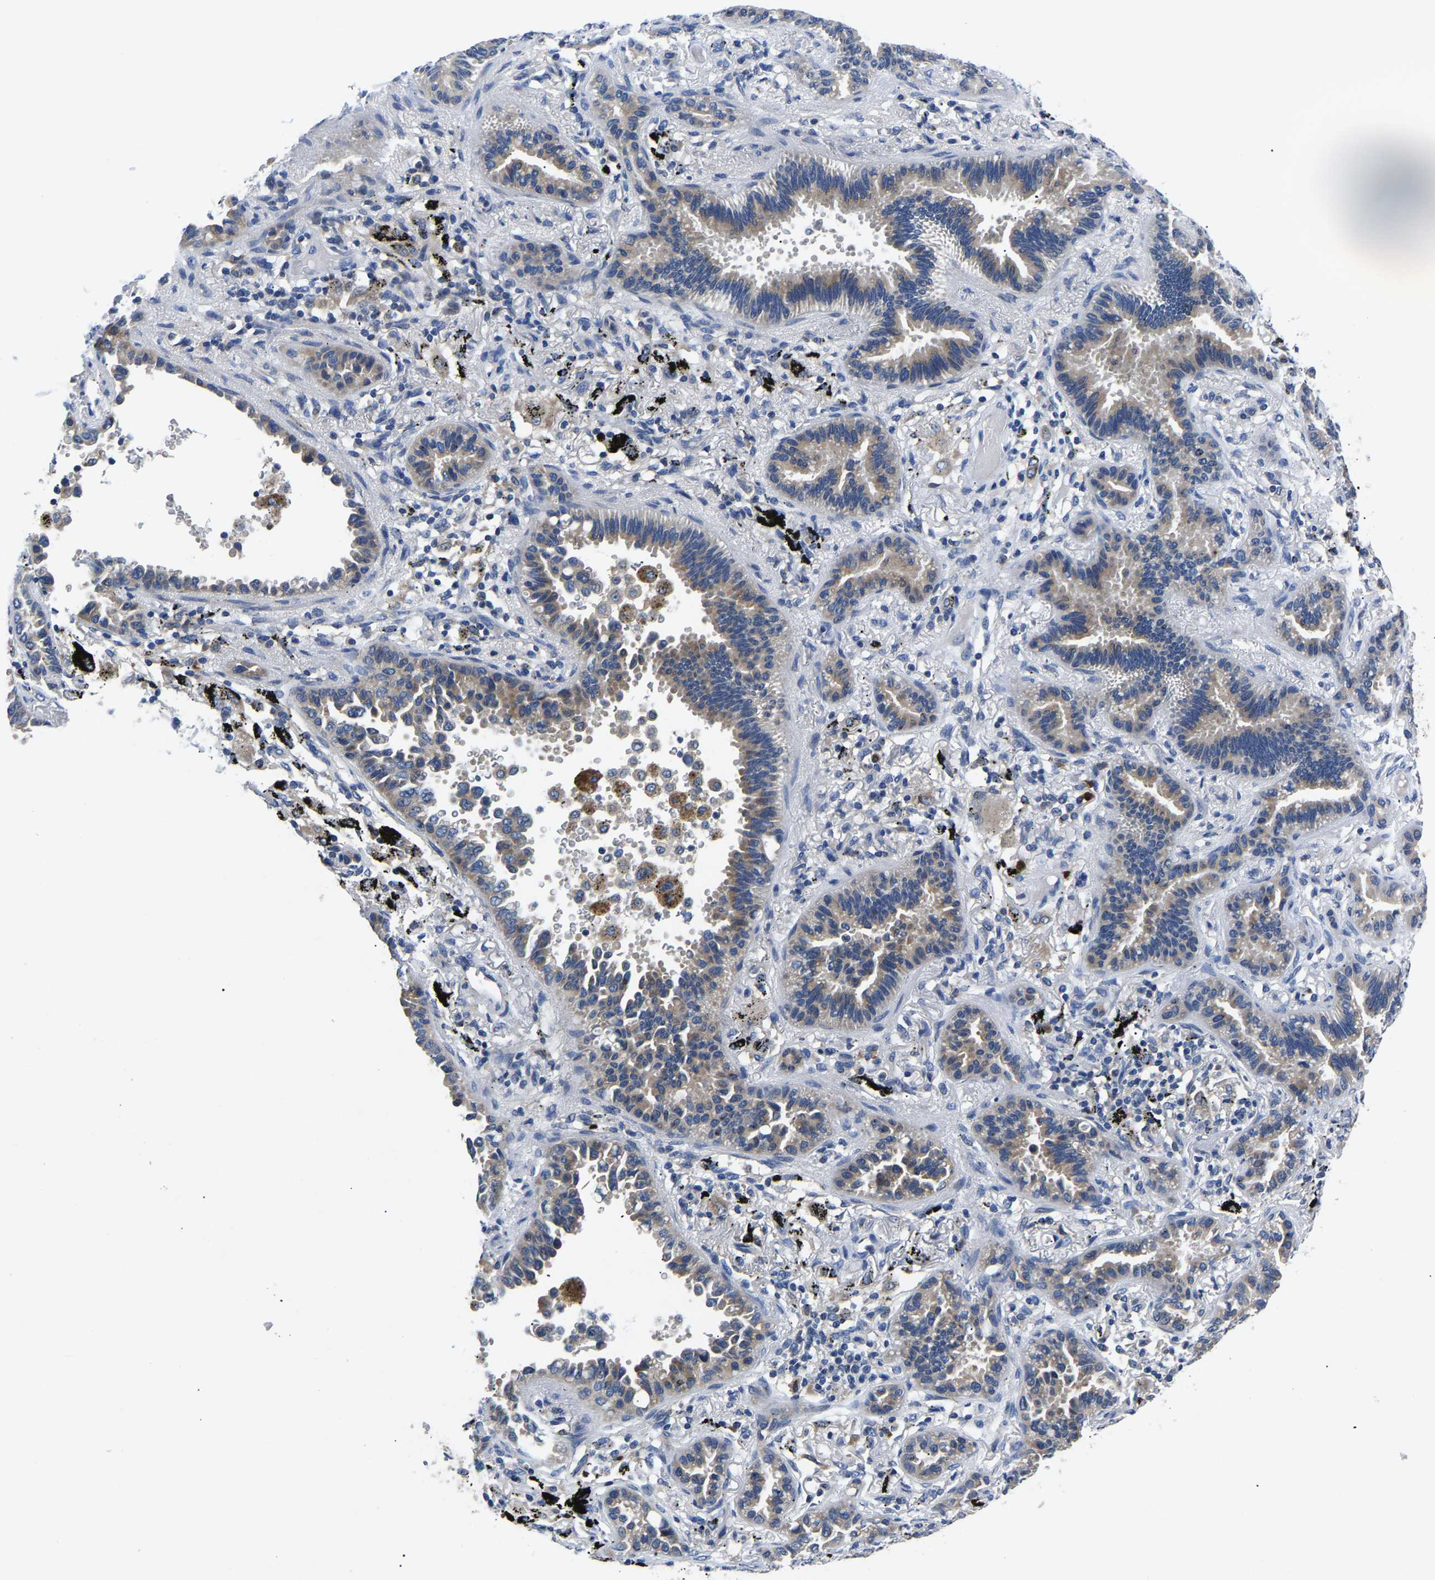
{"staining": {"intensity": "negative", "quantity": "none", "location": "none"}, "tissue": "lung cancer", "cell_type": "Tumor cells", "image_type": "cancer", "snomed": [{"axis": "morphology", "description": "Normal tissue, NOS"}, {"axis": "morphology", "description": "Adenocarcinoma, NOS"}, {"axis": "topography", "description": "Lung"}], "caption": "Lung cancer stained for a protein using IHC displays no expression tumor cells.", "gene": "TOR1B", "patient": {"sex": "male", "age": 59}}